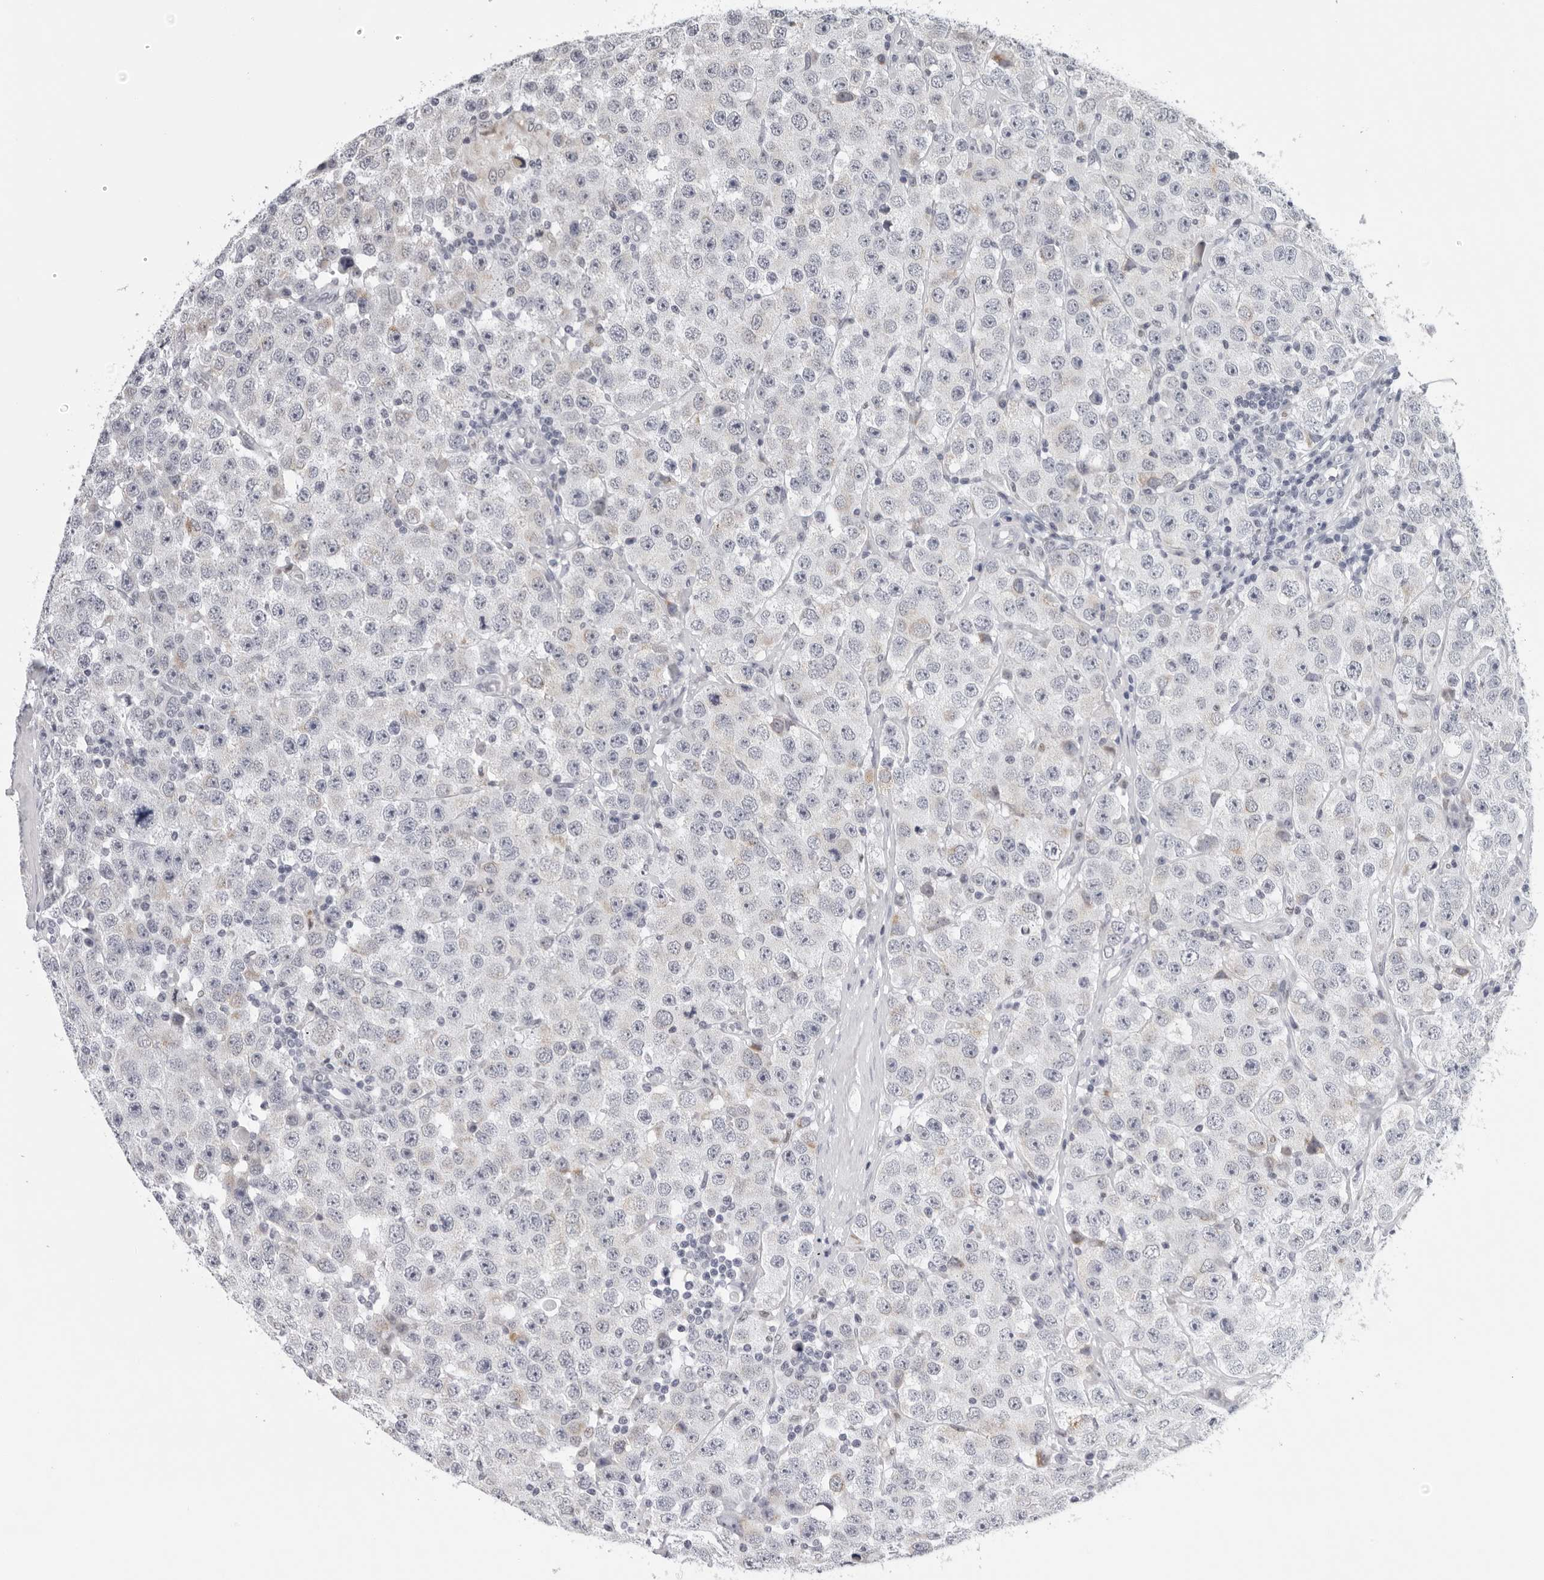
{"staining": {"intensity": "negative", "quantity": "none", "location": "none"}, "tissue": "testis cancer", "cell_type": "Tumor cells", "image_type": "cancer", "snomed": [{"axis": "morphology", "description": "Seminoma, NOS"}, {"axis": "morphology", "description": "Carcinoma, Embryonal, NOS"}, {"axis": "topography", "description": "Testis"}], "caption": "IHC histopathology image of neoplastic tissue: testis seminoma stained with DAB (3,3'-diaminobenzidine) exhibits no significant protein positivity in tumor cells.", "gene": "CPT2", "patient": {"sex": "male", "age": 28}}